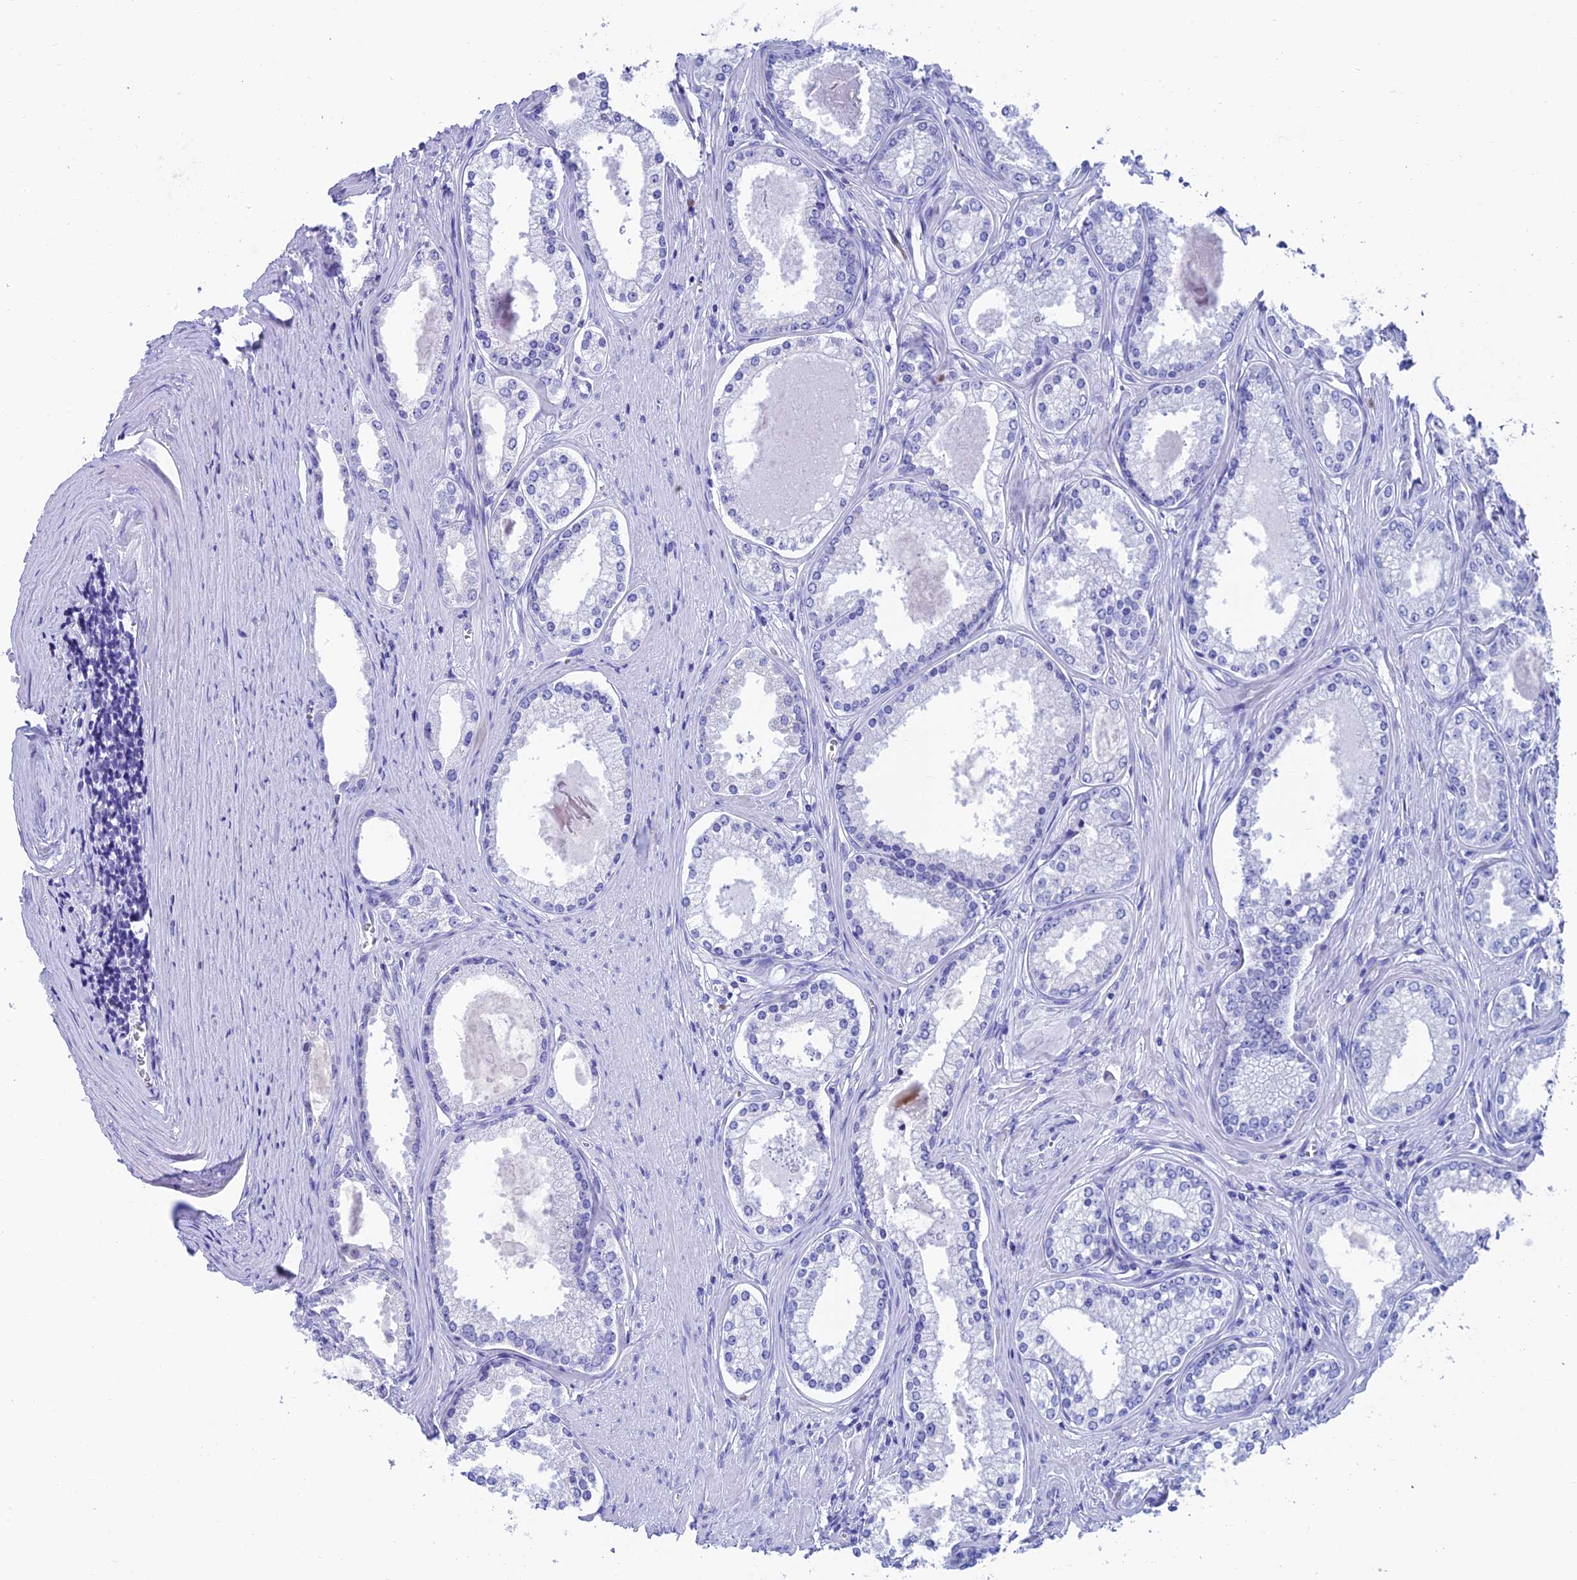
{"staining": {"intensity": "negative", "quantity": "none", "location": "none"}, "tissue": "prostate cancer", "cell_type": "Tumor cells", "image_type": "cancer", "snomed": [{"axis": "morphology", "description": "Adenocarcinoma, High grade"}, {"axis": "topography", "description": "Prostate"}], "caption": "Prostate cancer (adenocarcinoma (high-grade)) stained for a protein using IHC shows no staining tumor cells.", "gene": "REEP4", "patient": {"sex": "male", "age": 68}}